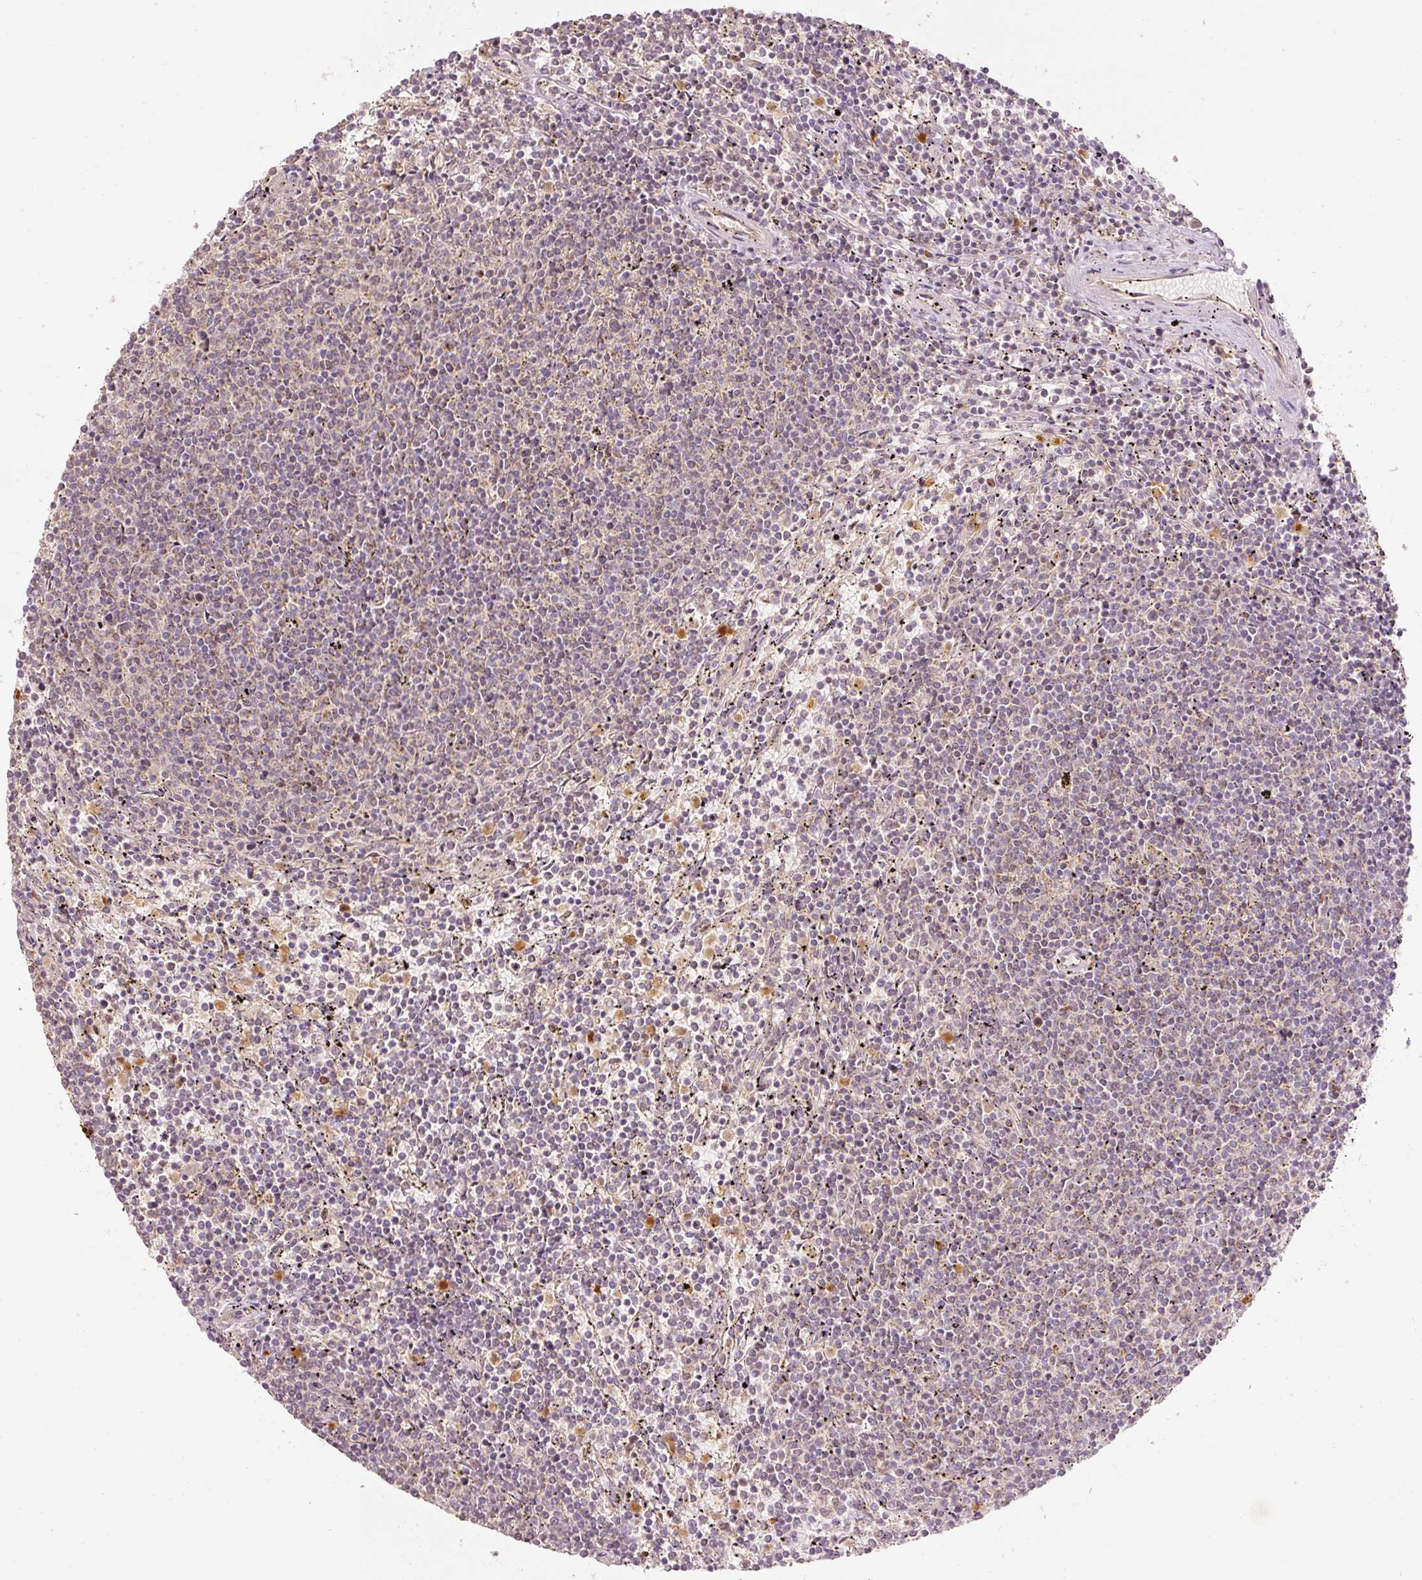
{"staining": {"intensity": "weak", "quantity": "<25%", "location": "cytoplasmic/membranous"}, "tissue": "lymphoma", "cell_type": "Tumor cells", "image_type": "cancer", "snomed": [{"axis": "morphology", "description": "Malignant lymphoma, non-Hodgkin's type, Low grade"}, {"axis": "topography", "description": "Spleen"}], "caption": "This is an IHC image of human lymphoma. There is no expression in tumor cells.", "gene": "PSENEN", "patient": {"sex": "female", "age": 50}}